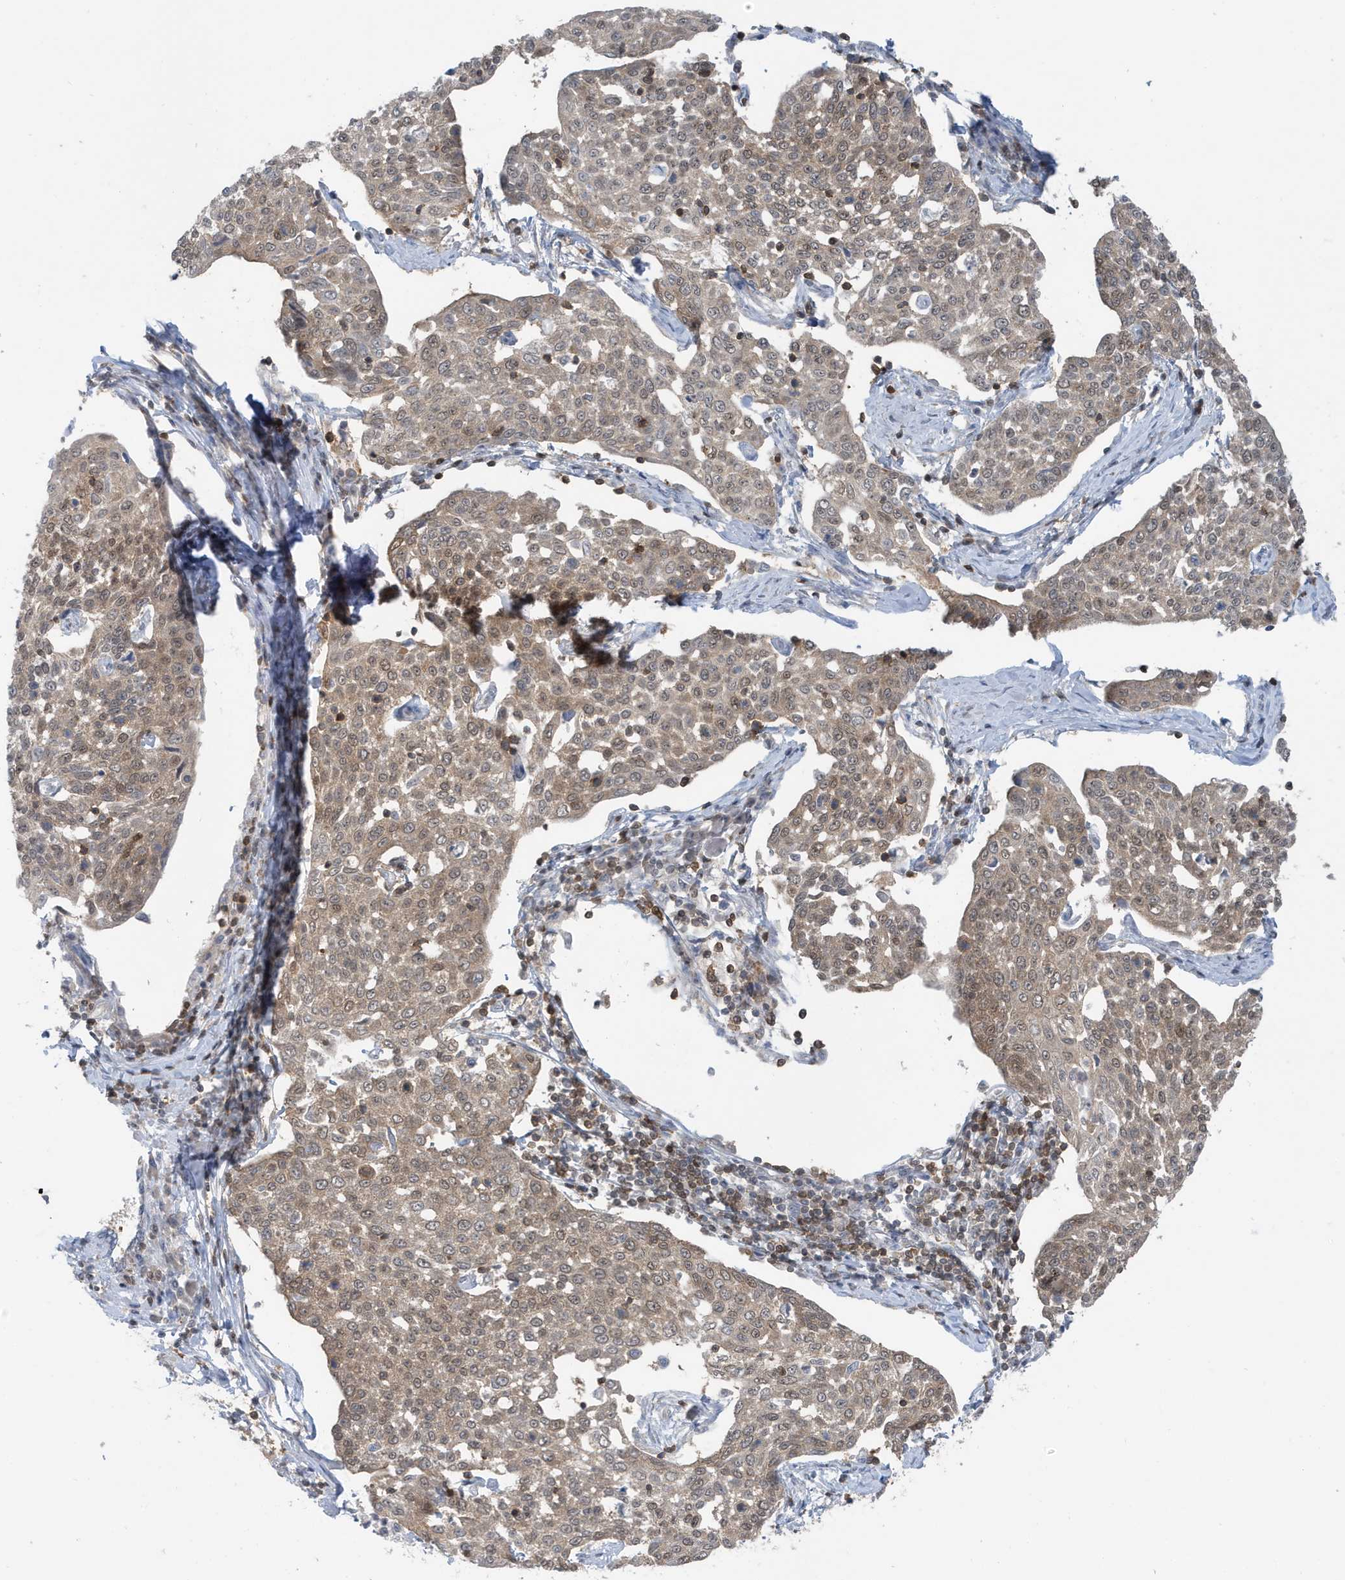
{"staining": {"intensity": "weak", "quantity": ">75%", "location": "cytoplasmic/membranous"}, "tissue": "cervical cancer", "cell_type": "Tumor cells", "image_type": "cancer", "snomed": [{"axis": "morphology", "description": "Squamous cell carcinoma, NOS"}, {"axis": "topography", "description": "Cervix"}], "caption": "Tumor cells demonstrate weak cytoplasmic/membranous staining in about >75% of cells in cervical squamous cell carcinoma.", "gene": "OGA", "patient": {"sex": "female", "age": 34}}